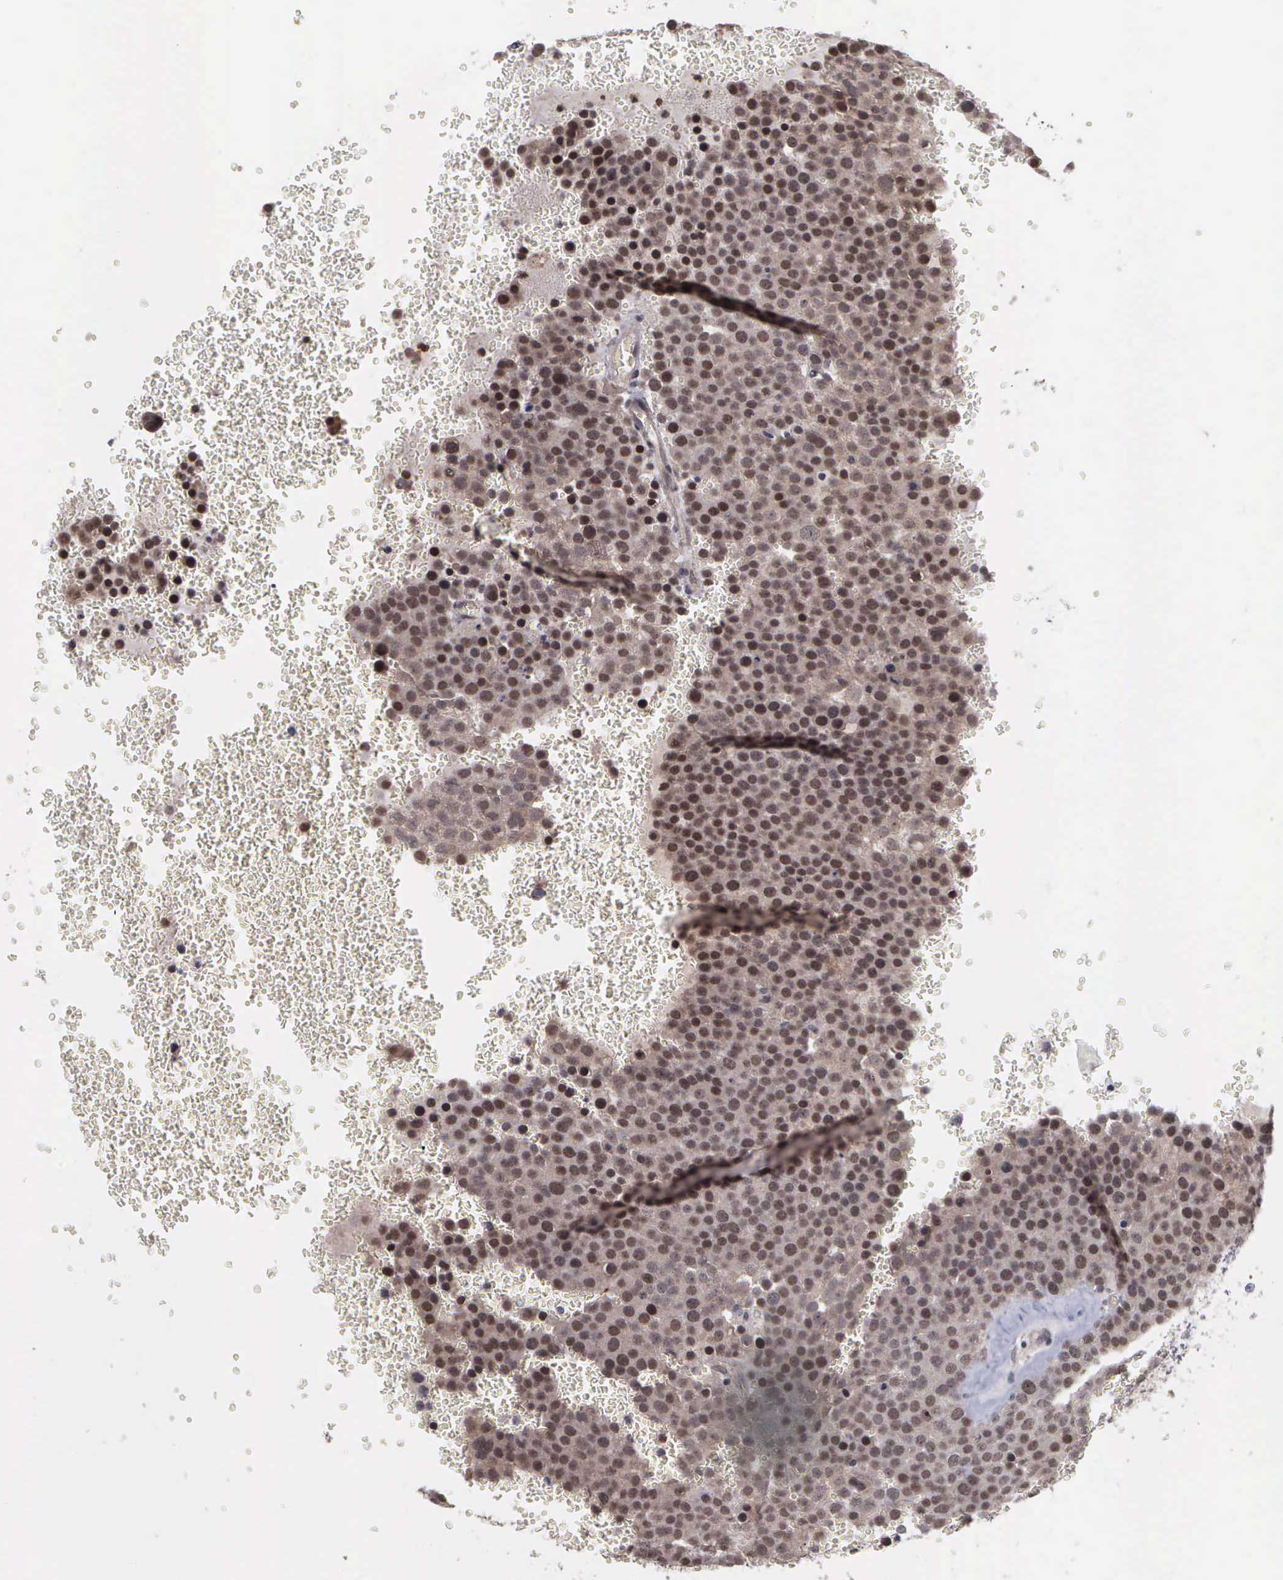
{"staining": {"intensity": "moderate", "quantity": ">75%", "location": "nuclear"}, "tissue": "testis cancer", "cell_type": "Tumor cells", "image_type": "cancer", "snomed": [{"axis": "morphology", "description": "Seminoma, NOS"}, {"axis": "topography", "description": "Testis"}], "caption": "Protein expression by immunohistochemistry (IHC) exhibits moderate nuclear positivity in approximately >75% of tumor cells in testis cancer (seminoma).", "gene": "MAP3K9", "patient": {"sex": "male", "age": 71}}